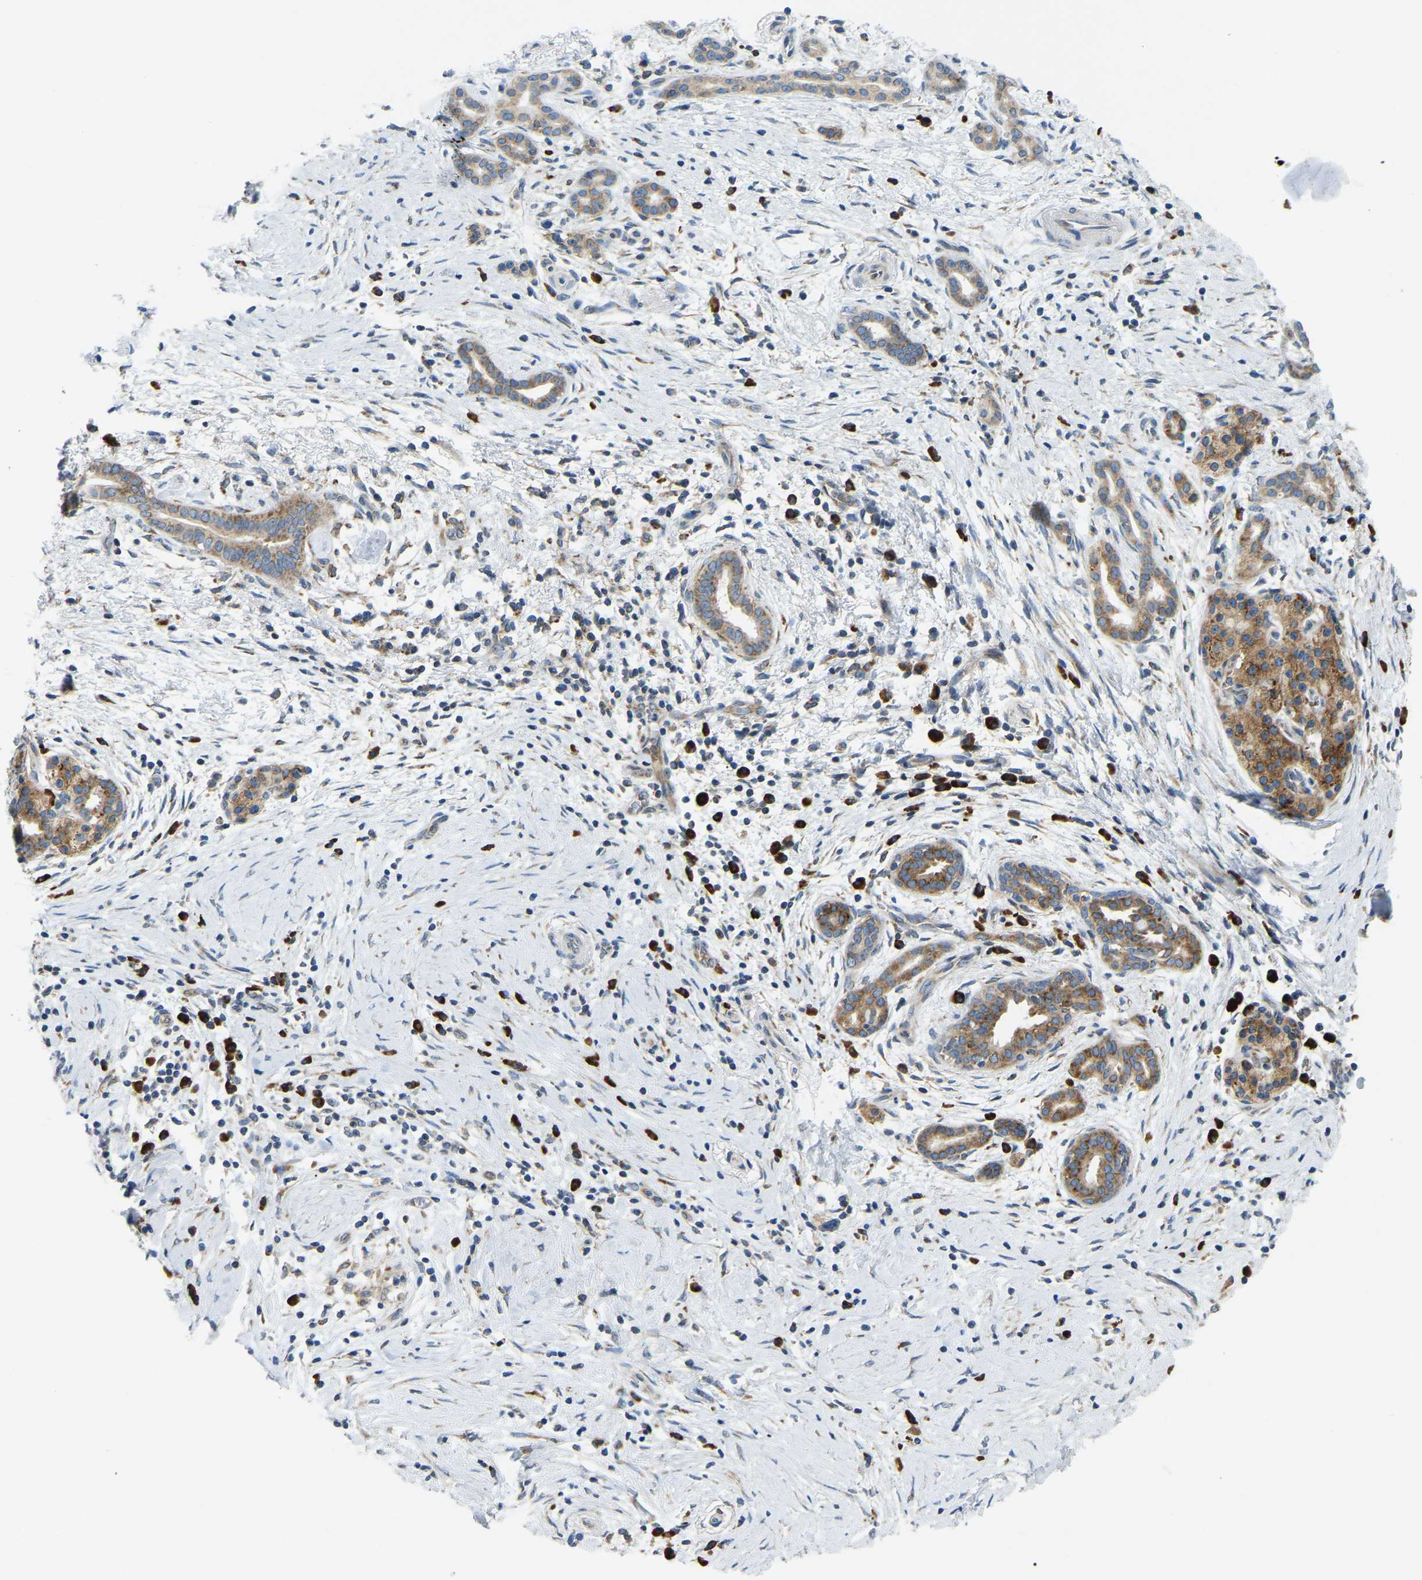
{"staining": {"intensity": "moderate", "quantity": ">75%", "location": "cytoplasmic/membranous"}, "tissue": "pancreatic cancer", "cell_type": "Tumor cells", "image_type": "cancer", "snomed": [{"axis": "morphology", "description": "Adenocarcinoma, NOS"}, {"axis": "topography", "description": "Pancreas"}], "caption": "Immunohistochemical staining of human adenocarcinoma (pancreatic) displays medium levels of moderate cytoplasmic/membranous expression in about >75% of tumor cells.", "gene": "SND1", "patient": {"sex": "female", "age": 70}}